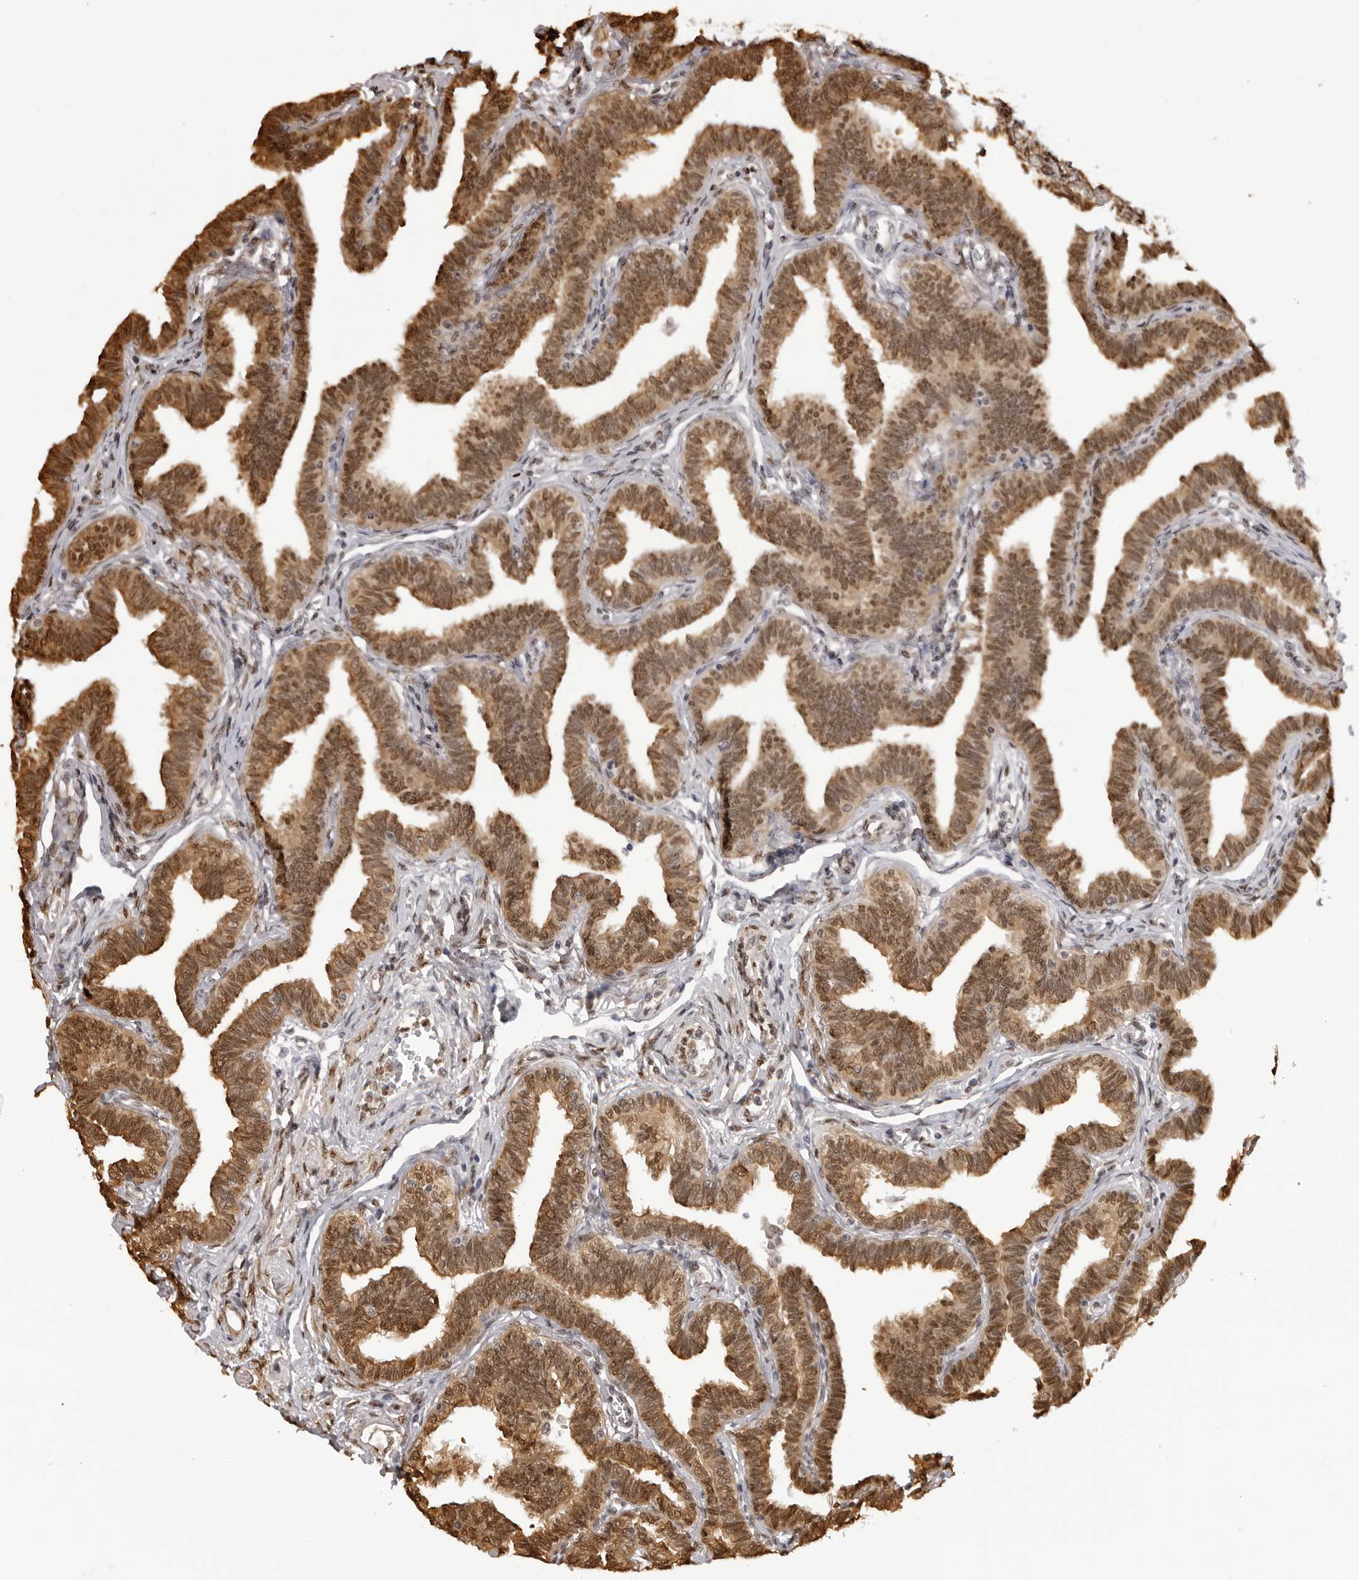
{"staining": {"intensity": "moderate", "quantity": ">75%", "location": "cytoplasmic/membranous,nuclear"}, "tissue": "fallopian tube", "cell_type": "Glandular cells", "image_type": "normal", "snomed": [{"axis": "morphology", "description": "Normal tissue, NOS"}, {"axis": "topography", "description": "Fallopian tube"}, {"axis": "topography", "description": "Ovary"}], "caption": "Immunohistochemical staining of normal human fallopian tube displays medium levels of moderate cytoplasmic/membranous,nuclear staining in approximately >75% of glandular cells.", "gene": "HSPA4", "patient": {"sex": "female", "age": 23}}